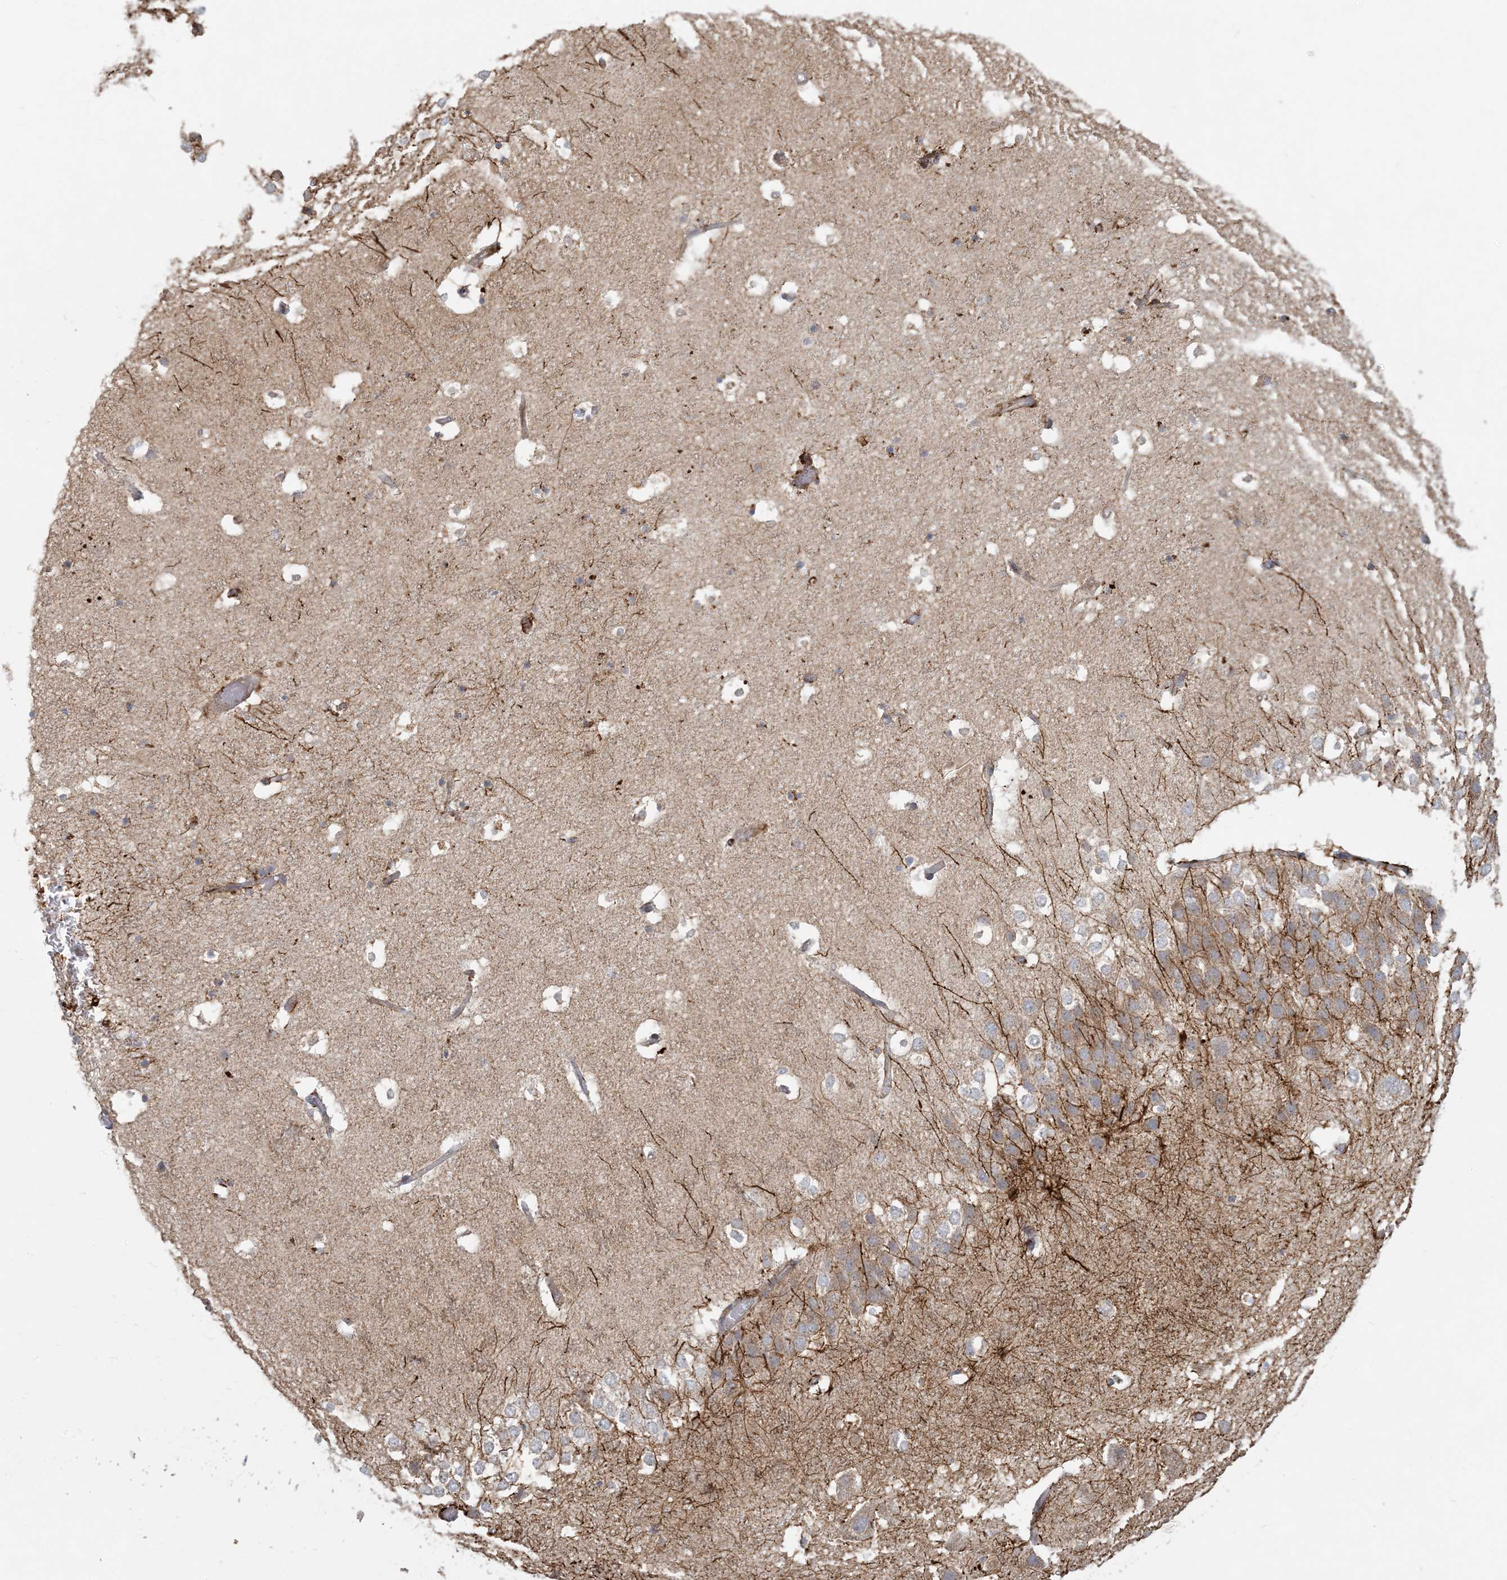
{"staining": {"intensity": "strong", "quantity": "<25%", "location": "cytoplasmic/membranous"}, "tissue": "hippocampus", "cell_type": "Glial cells", "image_type": "normal", "snomed": [{"axis": "morphology", "description": "Normal tissue, NOS"}, {"axis": "topography", "description": "Hippocampus"}], "caption": "The histopathology image shows a brown stain indicating the presence of a protein in the cytoplasmic/membranous of glial cells in hippocampus. The protein of interest is stained brown, and the nuclei are stained in blue (DAB (3,3'-diaminobenzidine) IHC with brightfield microscopy, high magnification).", "gene": "MCAT", "patient": {"sex": "female", "age": 52}}